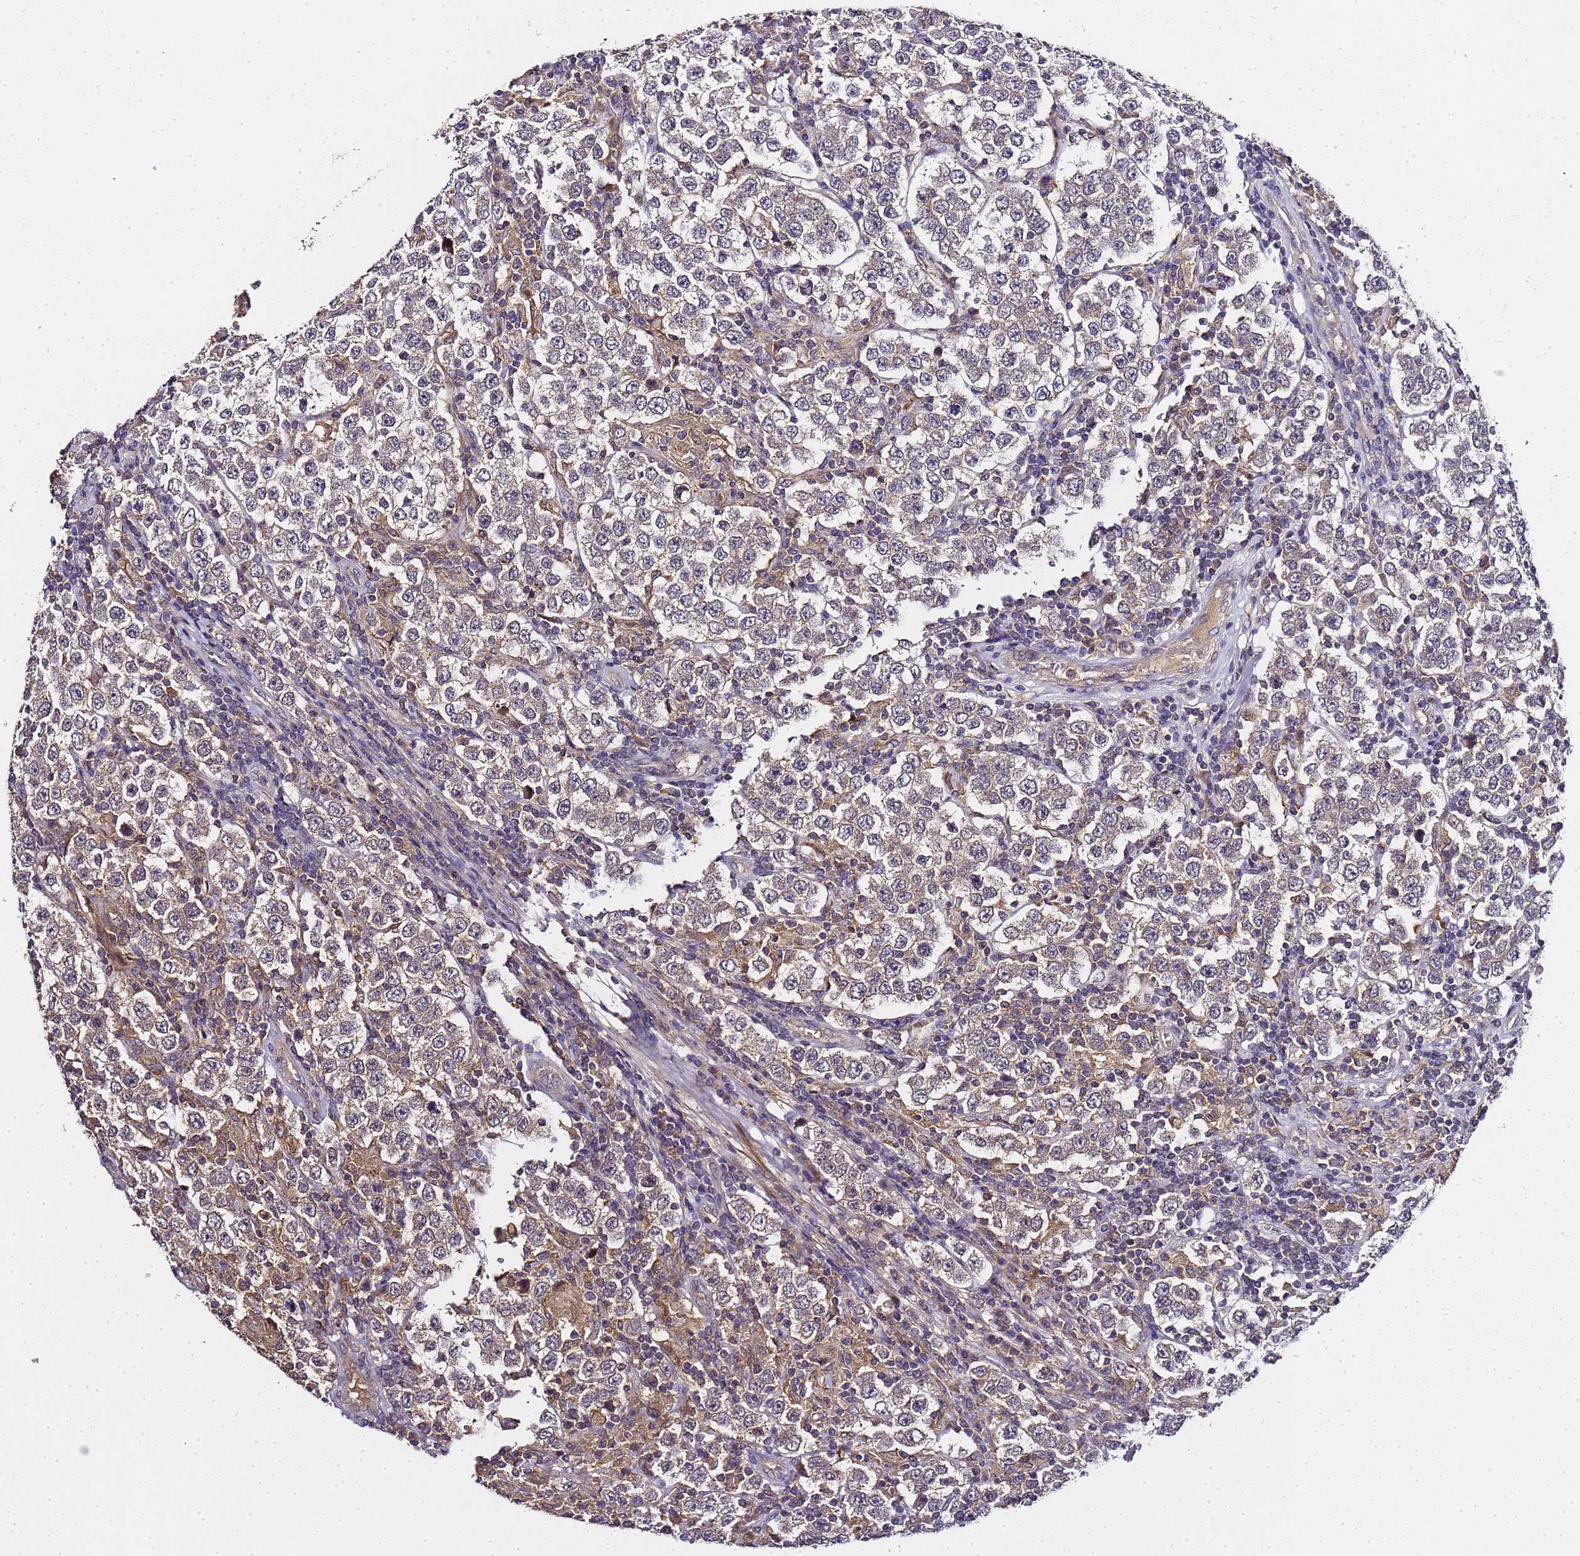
{"staining": {"intensity": "weak", "quantity": "<25%", "location": "cytoplasmic/membranous"}, "tissue": "testis cancer", "cell_type": "Tumor cells", "image_type": "cancer", "snomed": [{"axis": "morphology", "description": "Normal tissue, NOS"}, {"axis": "morphology", "description": "Urothelial carcinoma, High grade"}, {"axis": "morphology", "description": "Seminoma, NOS"}, {"axis": "morphology", "description": "Carcinoma, Embryonal, NOS"}, {"axis": "topography", "description": "Urinary bladder"}, {"axis": "topography", "description": "Testis"}], "caption": "The photomicrograph shows no significant positivity in tumor cells of urothelial carcinoma (high-grade) (testis).", "gene": "LGI4", "patient": {"sex": "male", "age": 41}}